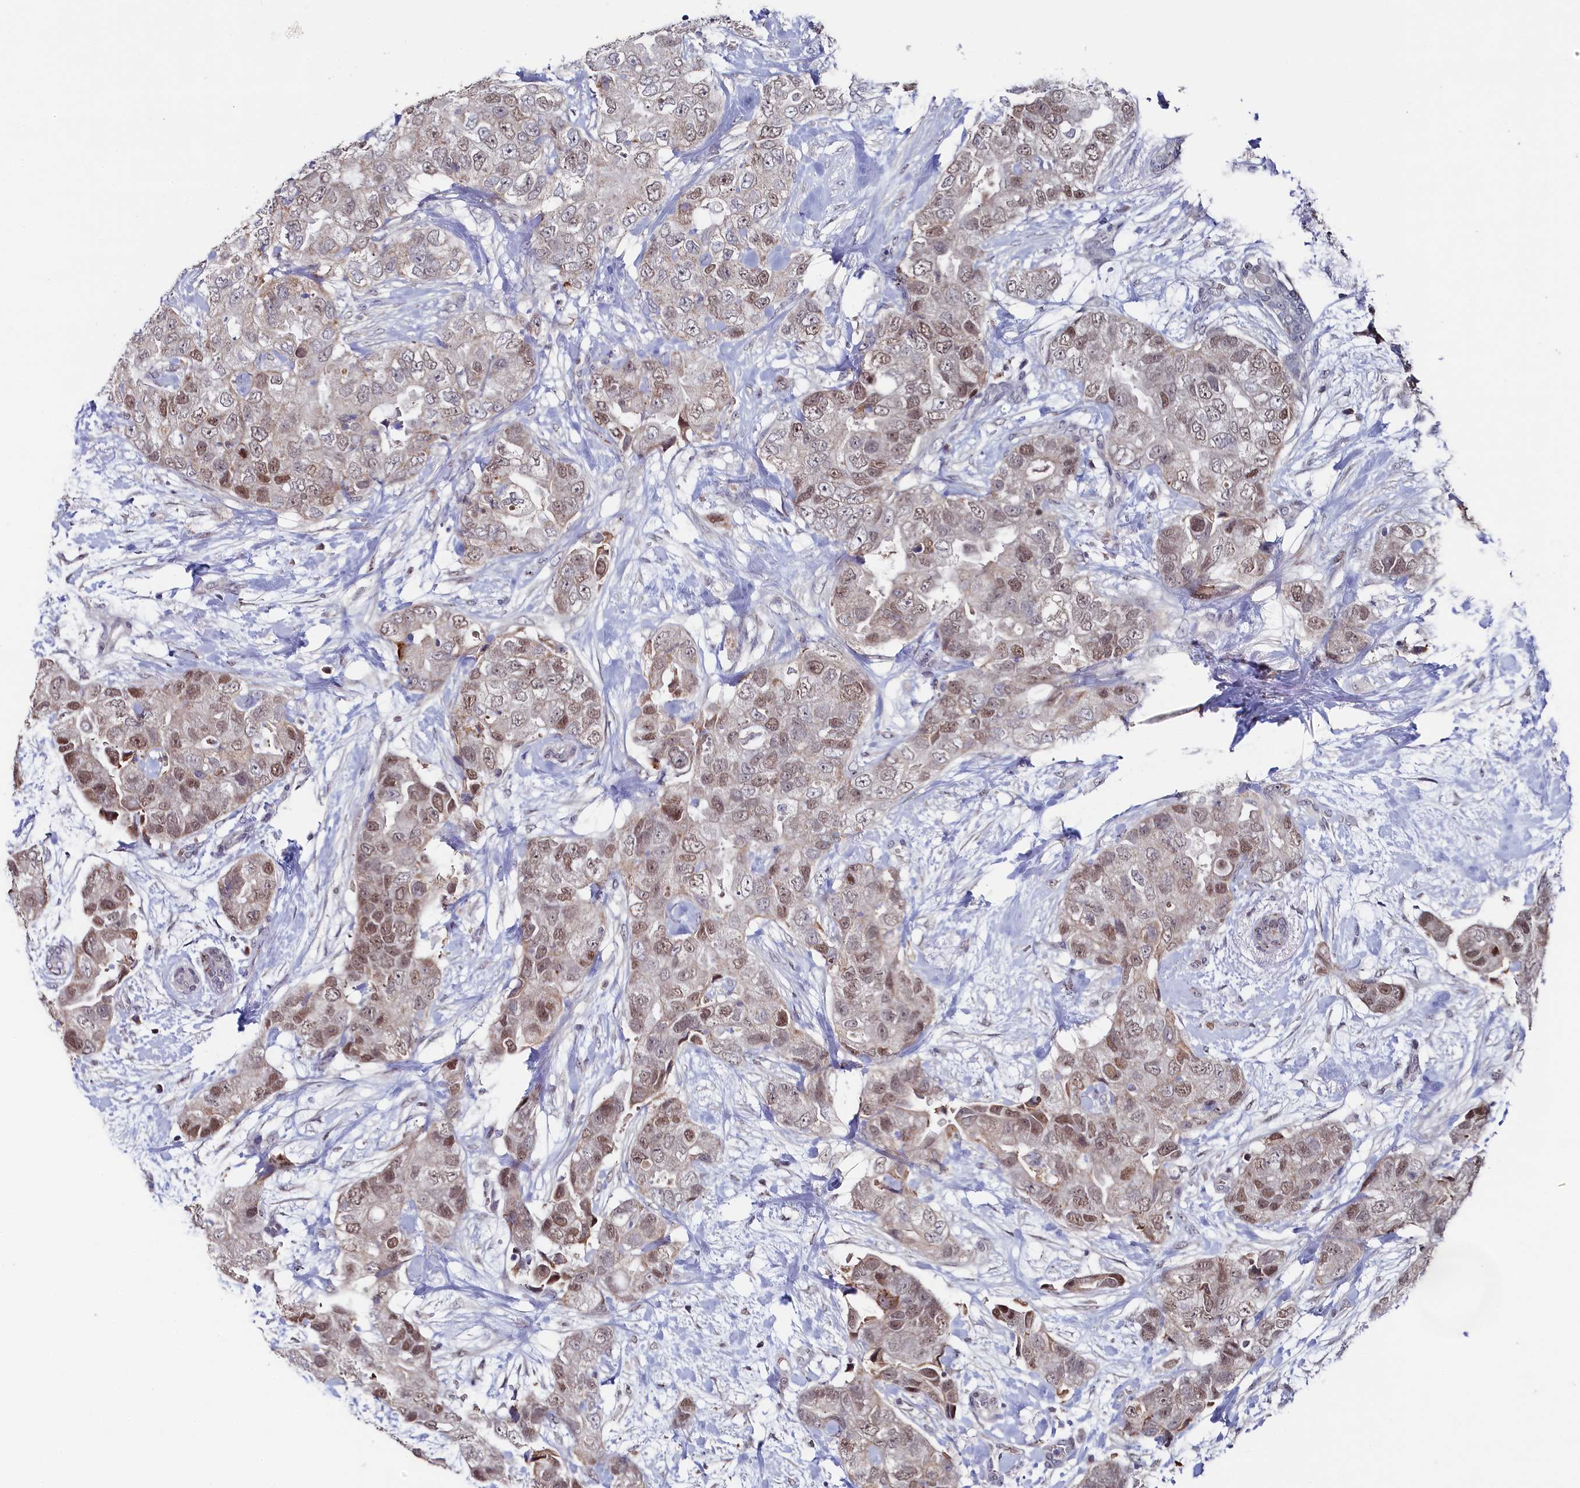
{"staining": {"intensity": "moderate", "quantity": "25%-75%", "location": "nuclear"}, "tissue": "breast cancer", "cell_type": "Tumor cells", "image_type": "cancer", "snomed": [{"axis": "morphology", "description": "Duct carcinoma"}, {"axis": "topography", "description": "Breast"}], "caption": "Approximately 25%-75% of tumor cells in human breast cancer show moderate nuclear protein expression as visualized by brown immunohistochemical staining.", "gene": "TIGD4", "patient": {"sex": "female", "age": 62}}